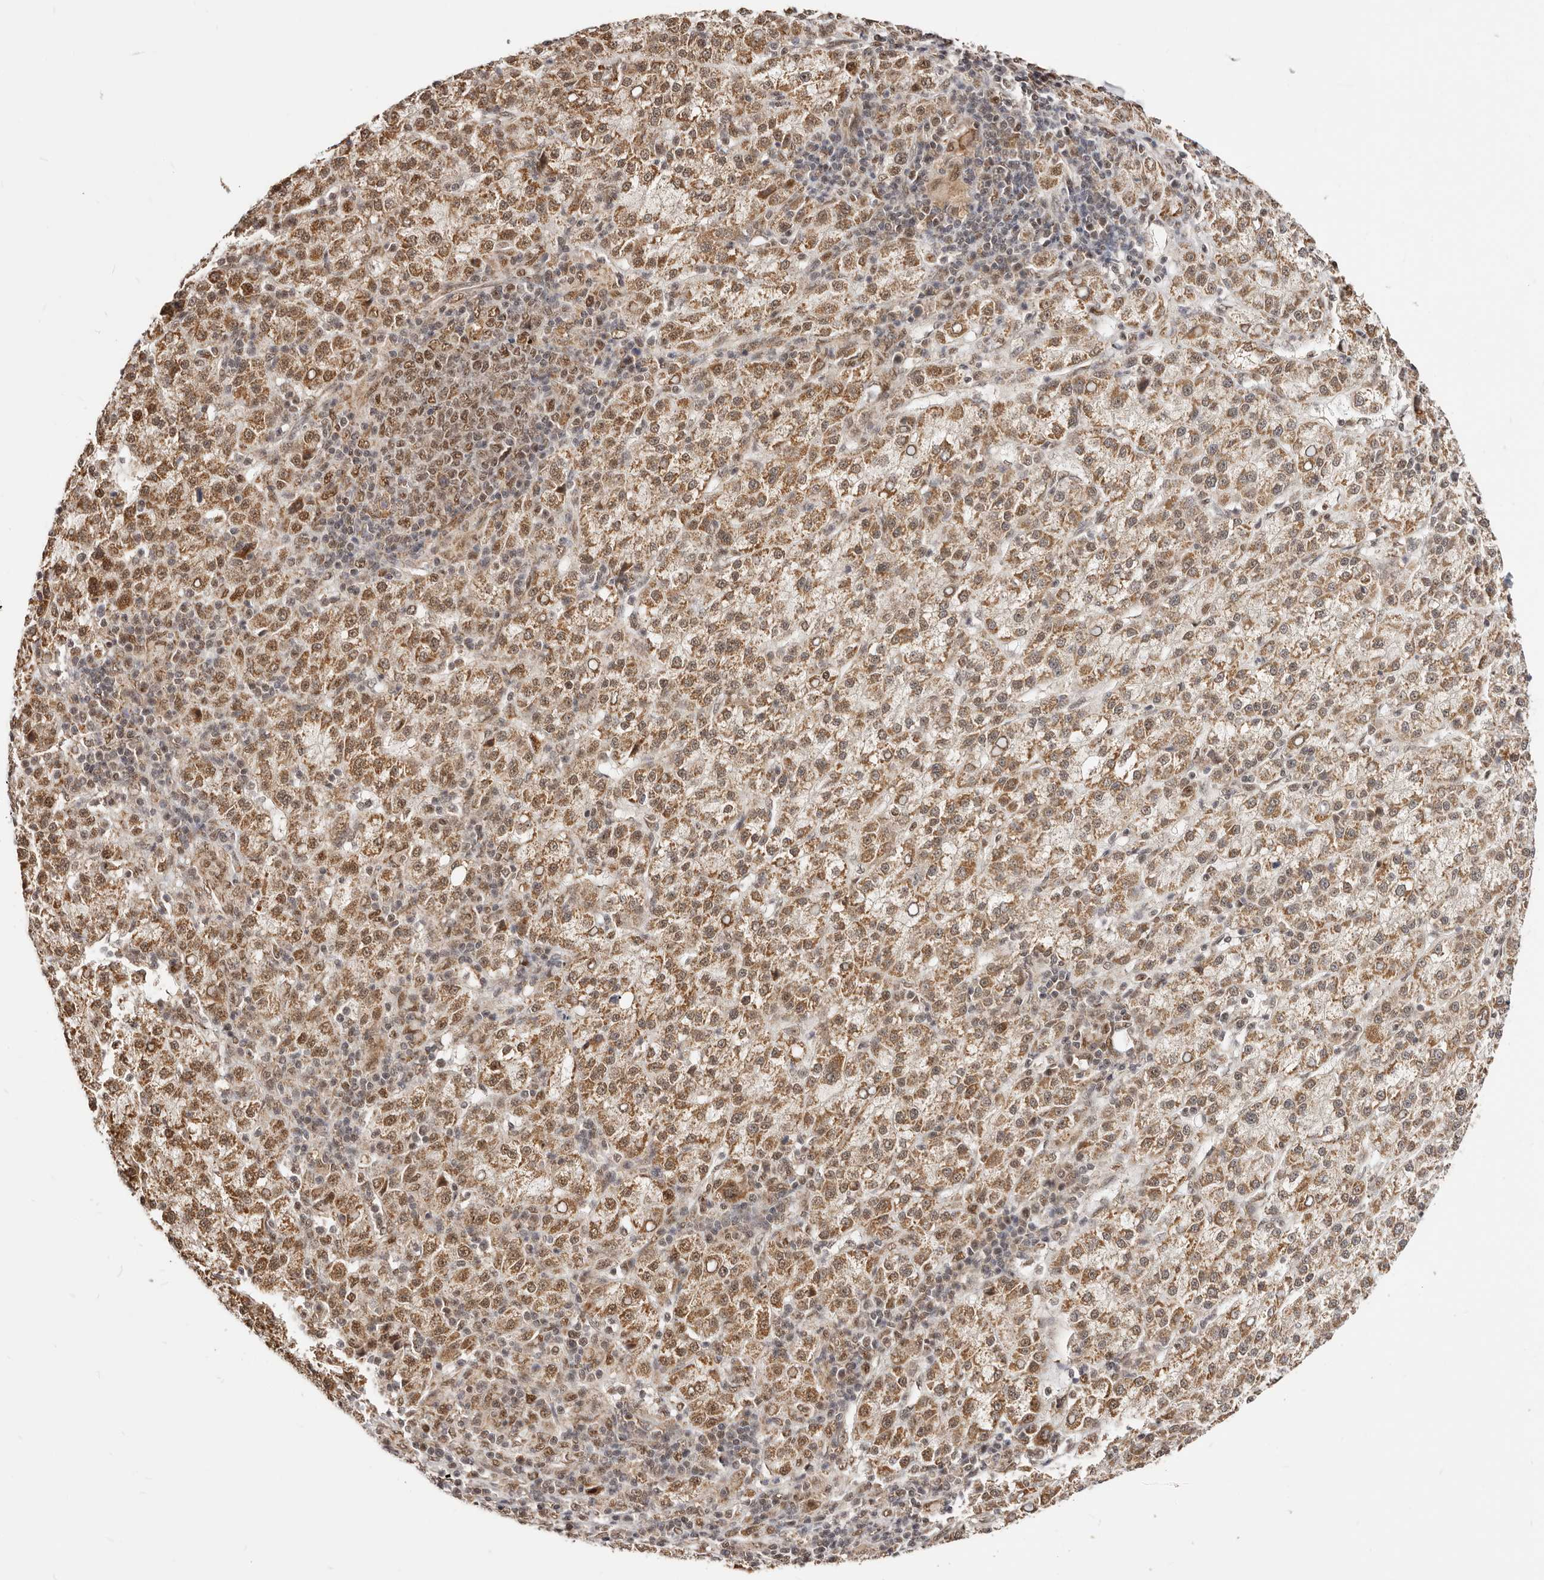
{"staining": {"intensity": "strong", "quantity": ">75%", "location": "cytoplasmic/membranous,nuclear"}, "tissue": "liver cancer", "cell_type": "Tumor cells", "image_type": "cancer", "snomed": [{"axis": "morphology", "description": "Carcinoma, Hepatocellular, NOS"}, {"axis": "topography", "description": "Liver"}], "caption": "Immunohistochemistry image of human liver cancer stained for a protein (brown), which displays high levels of strong cytoplasmic/membranous and nuclear staining in approximately >75% of tumor cells.", "gene": "SEC14L1", "patient": {"sex": "female", "age": 58}}